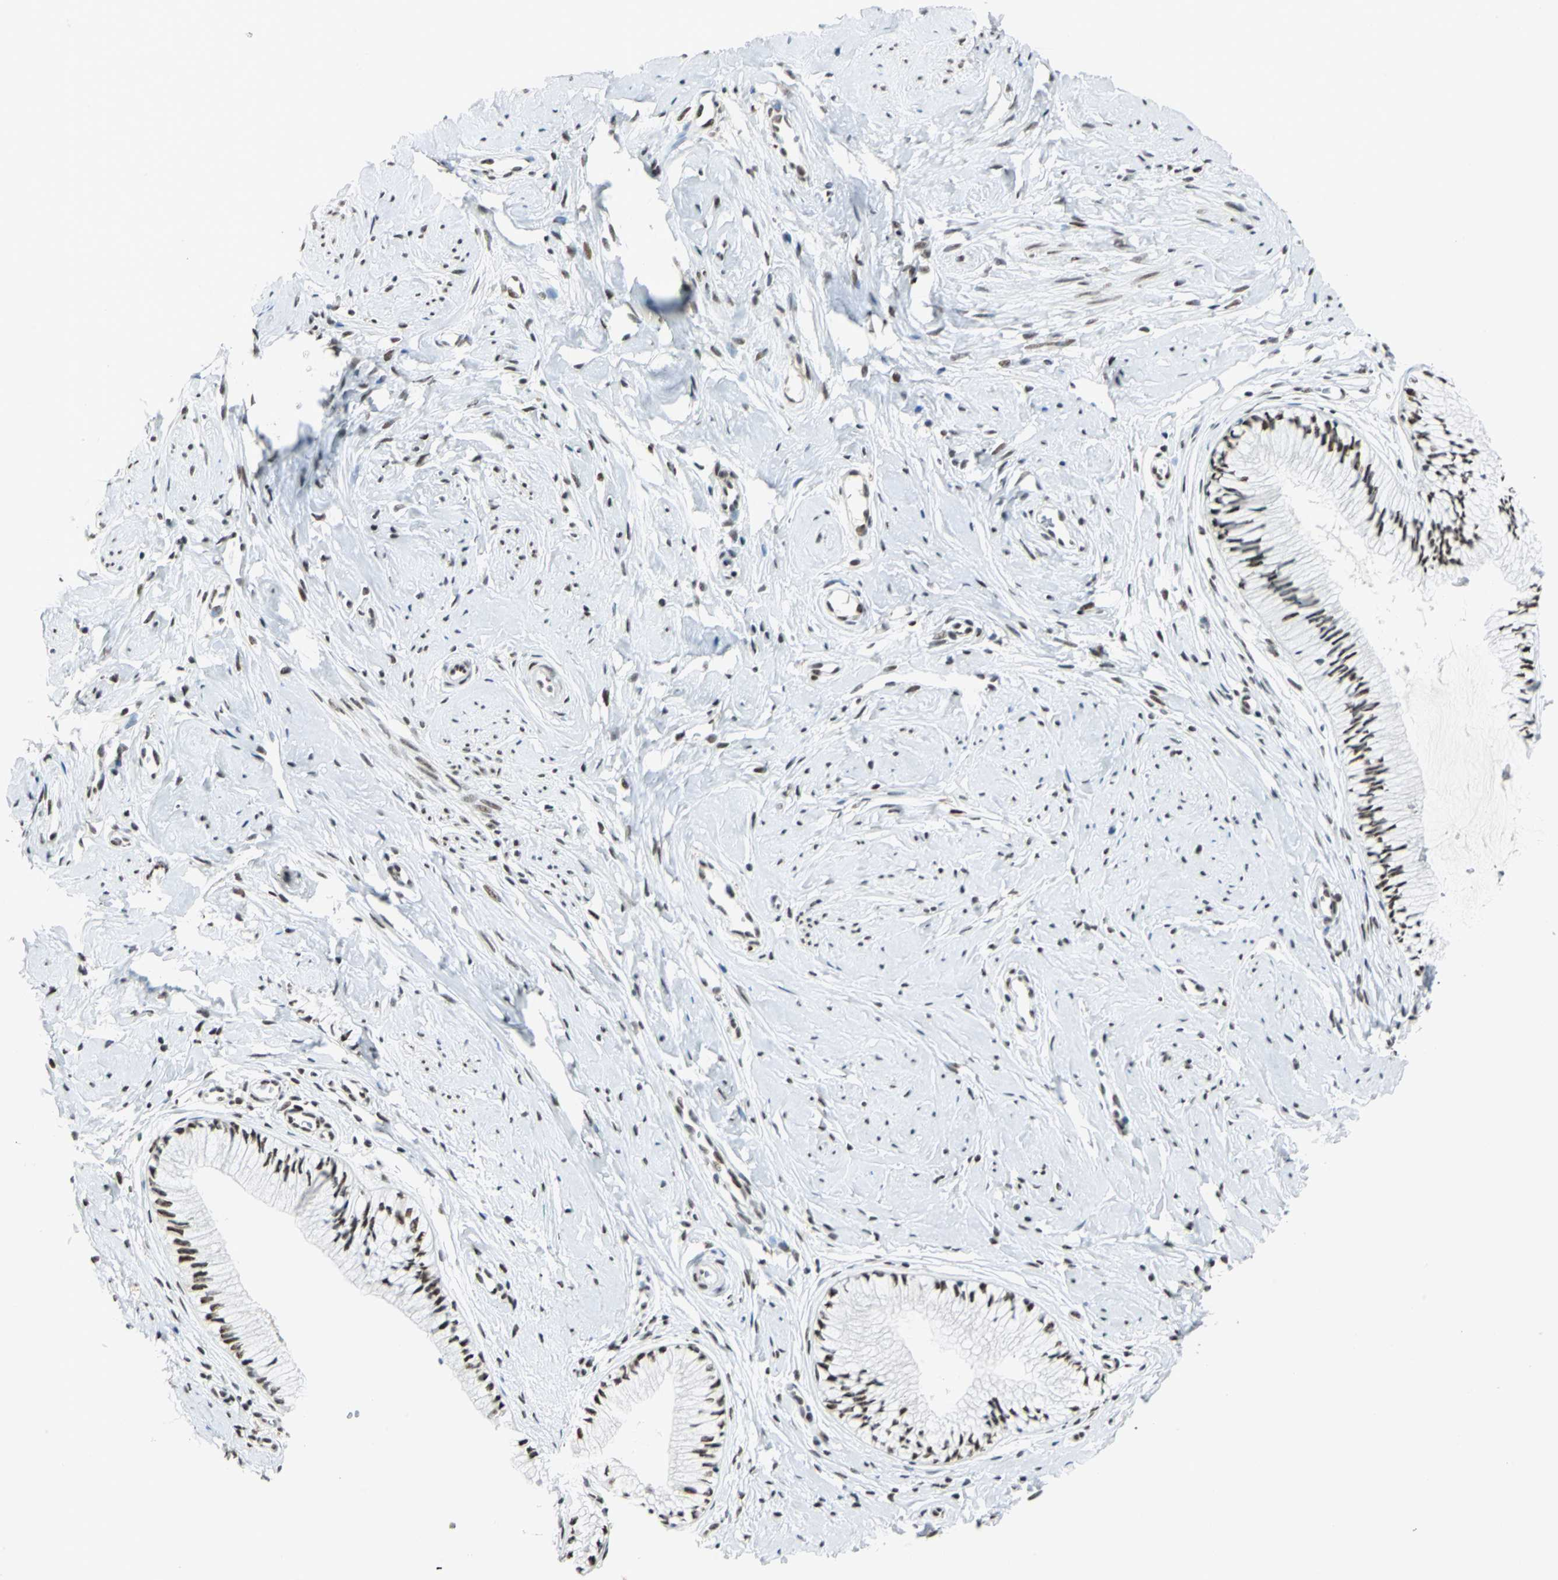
{"staining": {"intensity": "strong", "quantity": ">75%", "location": "nuclear"}, "tissue": "cervix", "cell_type": "Glandular cells", "image_type": "normal", "snomed": [{"axis": "morphology", "description": "Normal tissue, NOS"}, {"axis": "topography", "description": "Cervix"}], "caption": "Brown immunohistochemical staining in unremarkable cervix displays strong nuclear staining in approximately >75% of glandular cells.", "gene": "MTMR10", "patient": {"sex": "female", "age": 46}}